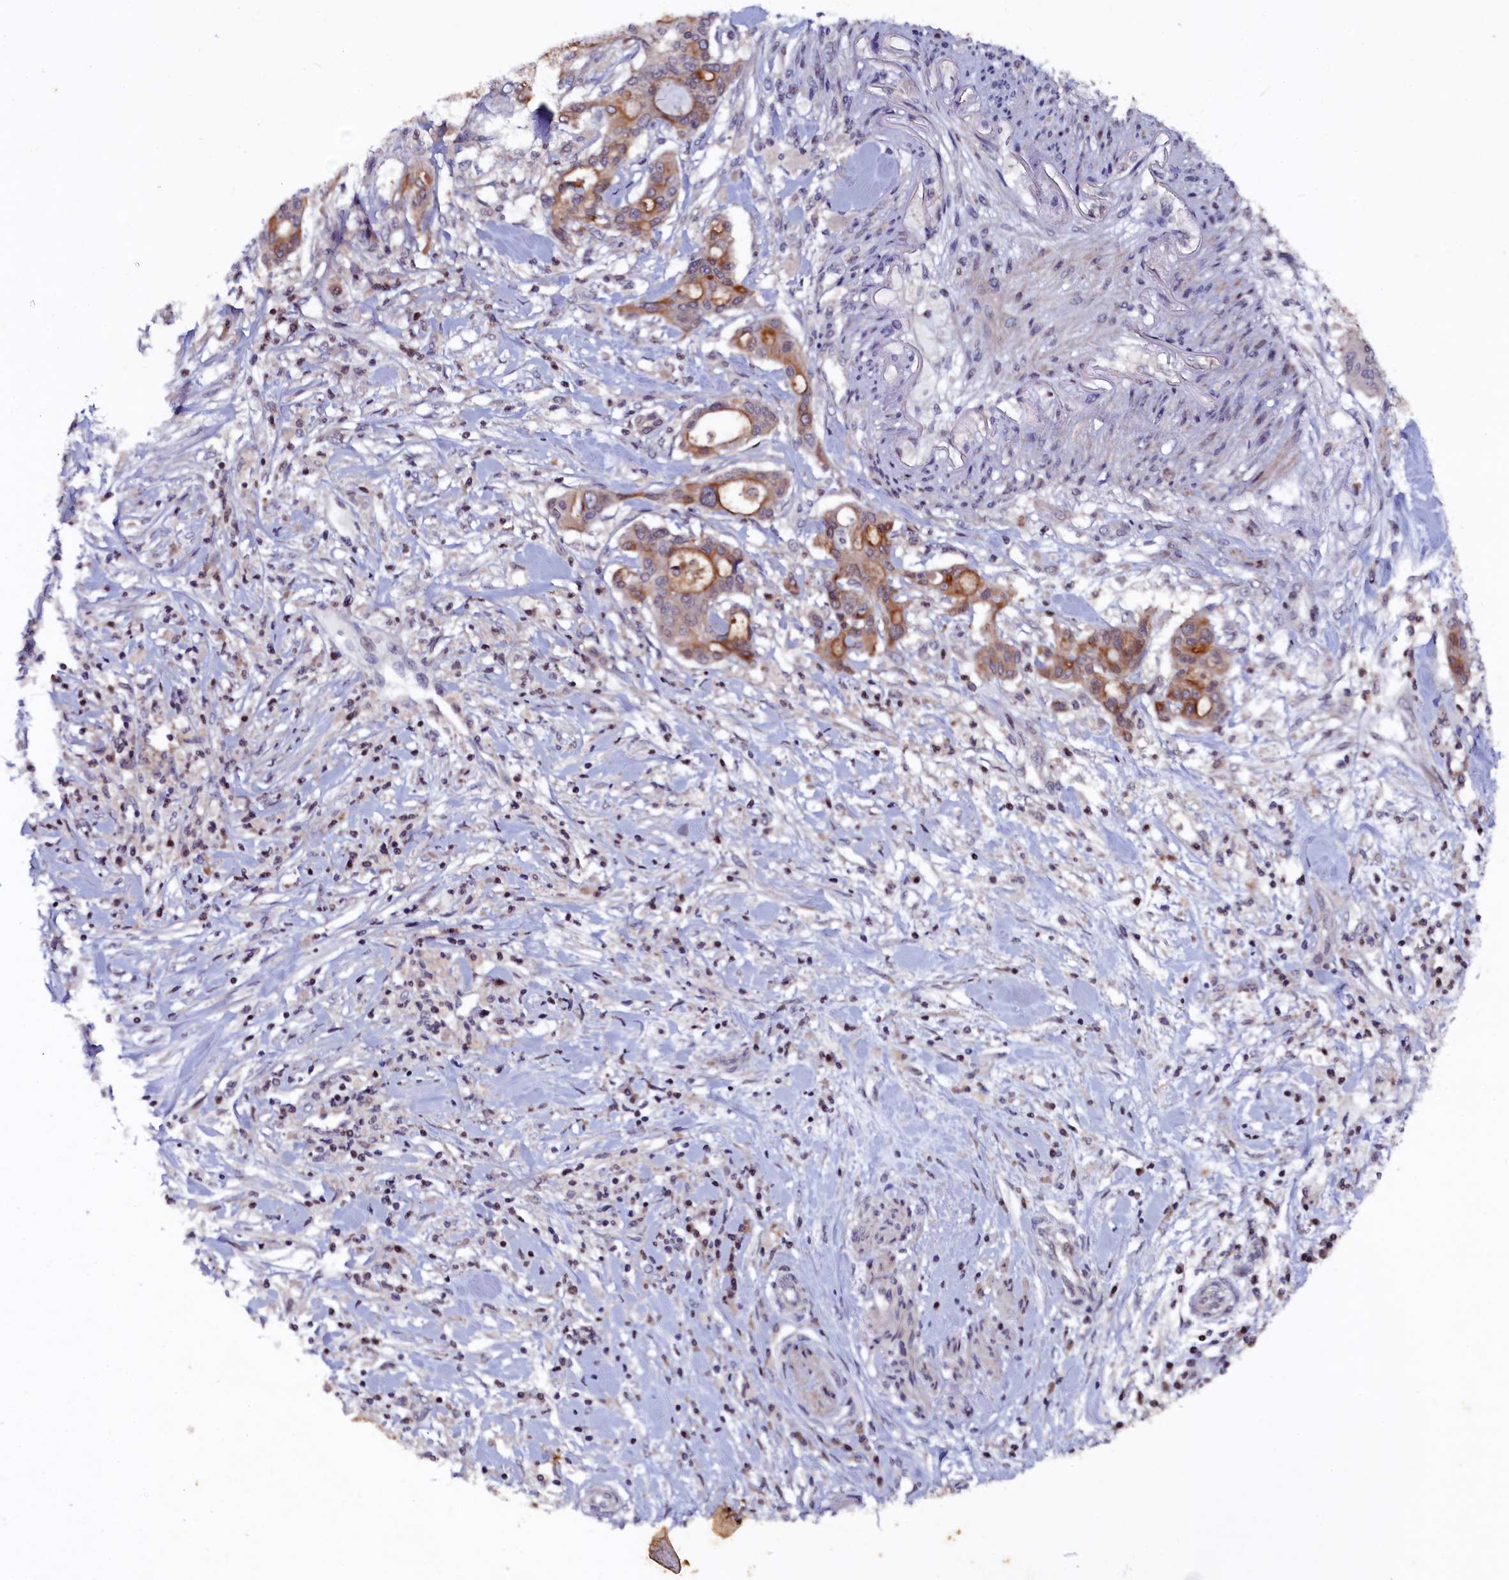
{"staining": {"intensity": "moderate", "quantity": "25%-75%", "location": "cytoplasmic/membranous"}, "tissue": "pancreatic cancer", "cell_type": "Tumor cells", "image_type": "cancer", "snomed": [{"axis": "morphology", "description": "Adenocarcinoma, NOS"}, {"axis": "topography", "description": "Pancreas"}], "caption": "Pancreatic adenocarcinoma tissue exhibits moderate cytoplasmic/membranous expression in about 25%-75% of tumor cells, visualized by immunohistochemistry. The staining was performed using DAB (3,3'-diaminobenzidine) to visualize the protein expression in brown, while the nuclei were stained in blue with hematoxylin (Magnification: 20x).", "gene": "TMC5", "patient": {"sex": "male", "age": 46}}